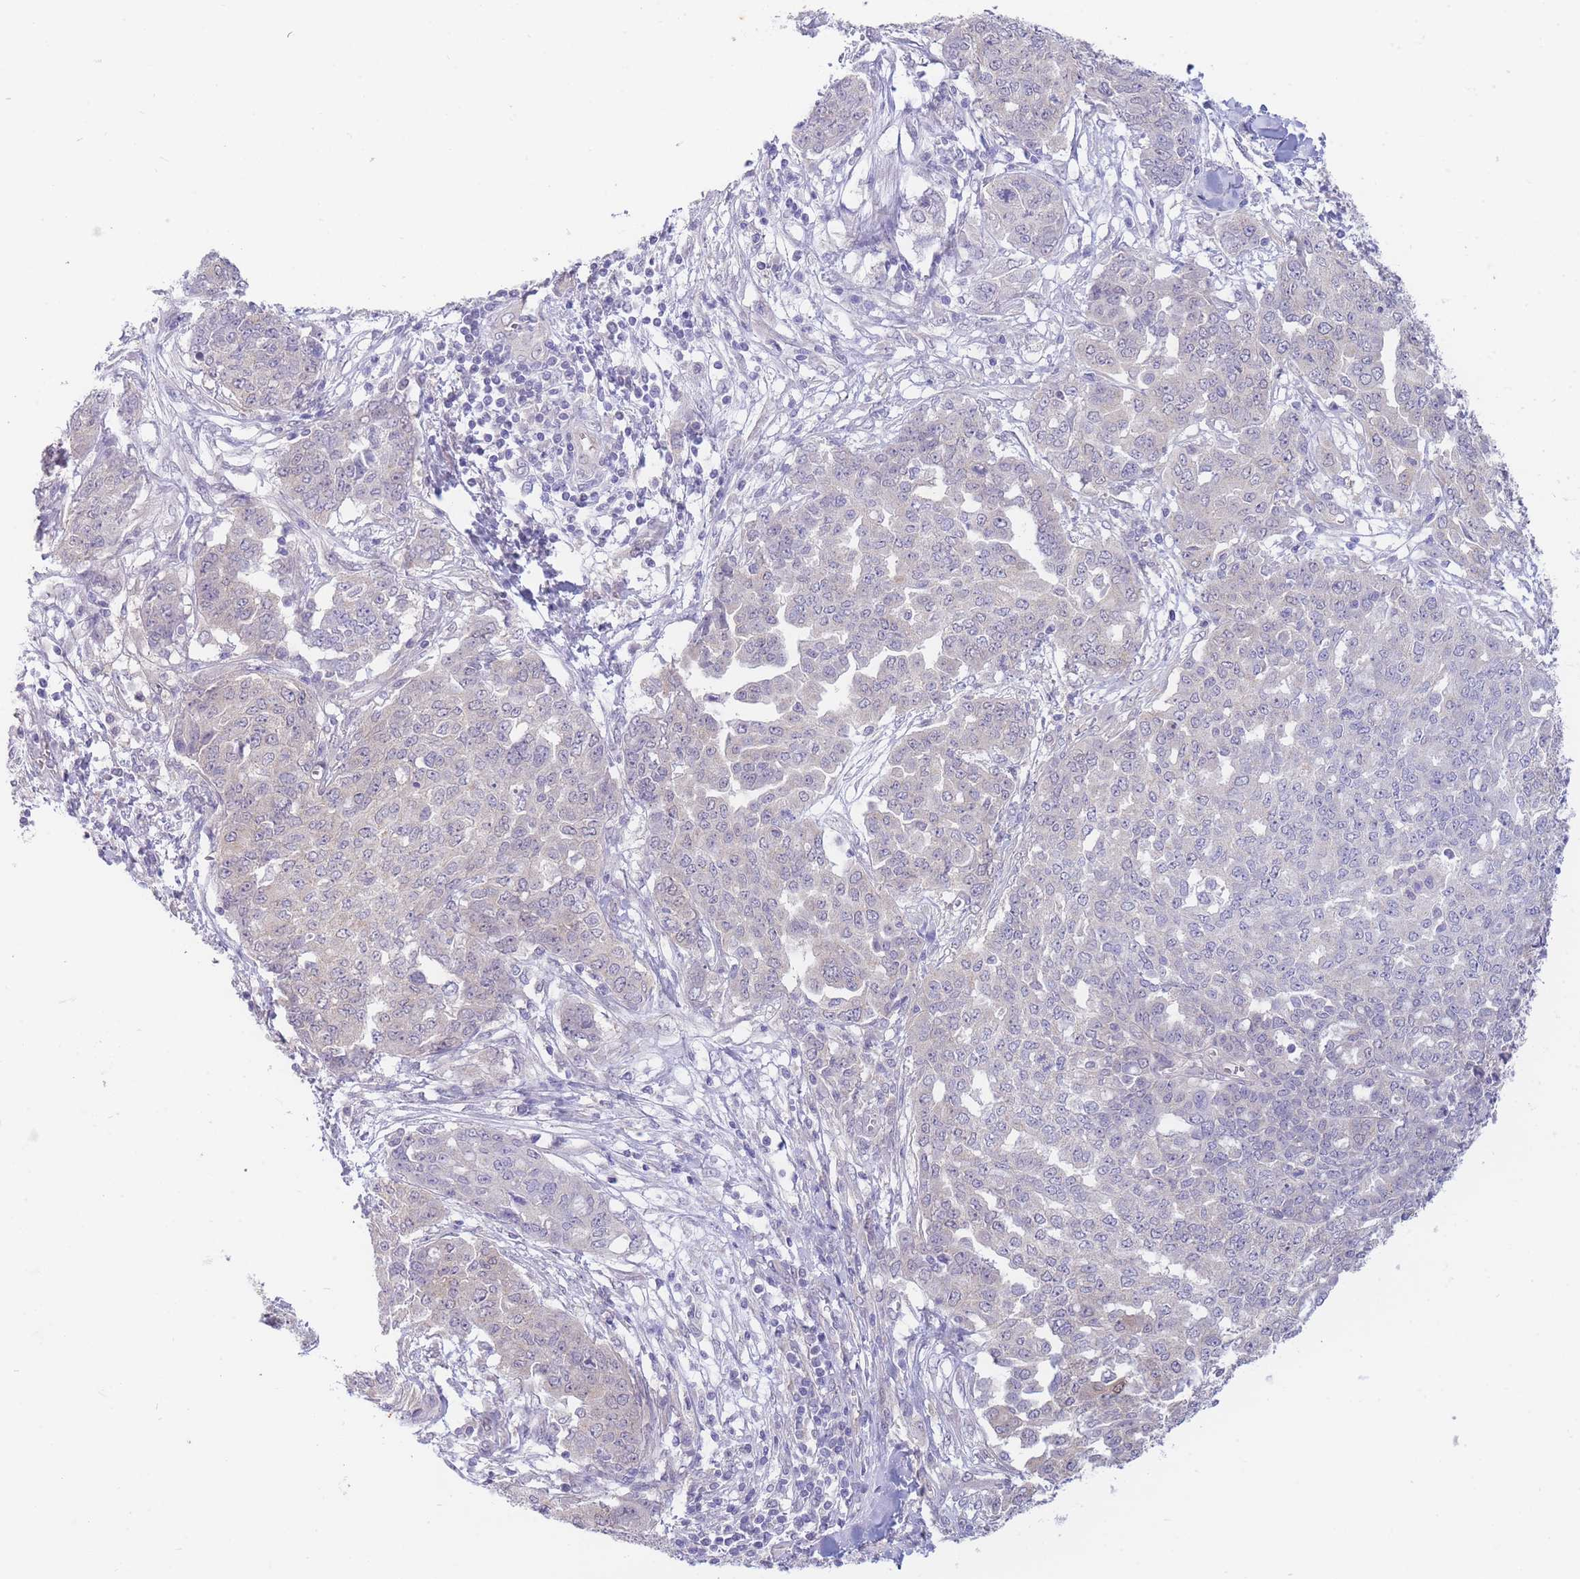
{"staining": {"intensity": "negative", "quantity": "none", "location": "none"}, "tissue": "ovarian cancer", "cell_type": "Tumor cells", "image_type": "cancer", "snomed": [{"axis": "morphology", "description": "Cystadenocarcinoma, serous, NOS"}, {"axis": "topography", "description": "Soft tissue"}, {"axis": "topography", "description": "Ovary"}], "caption": "Serous cystadenocarcinoma (ovarian) was stained to show a protein in brown. There is no significant positivity in tumor cells.", "gene": "SUGT1", "patient": {"sex": "female", "age": 57}}